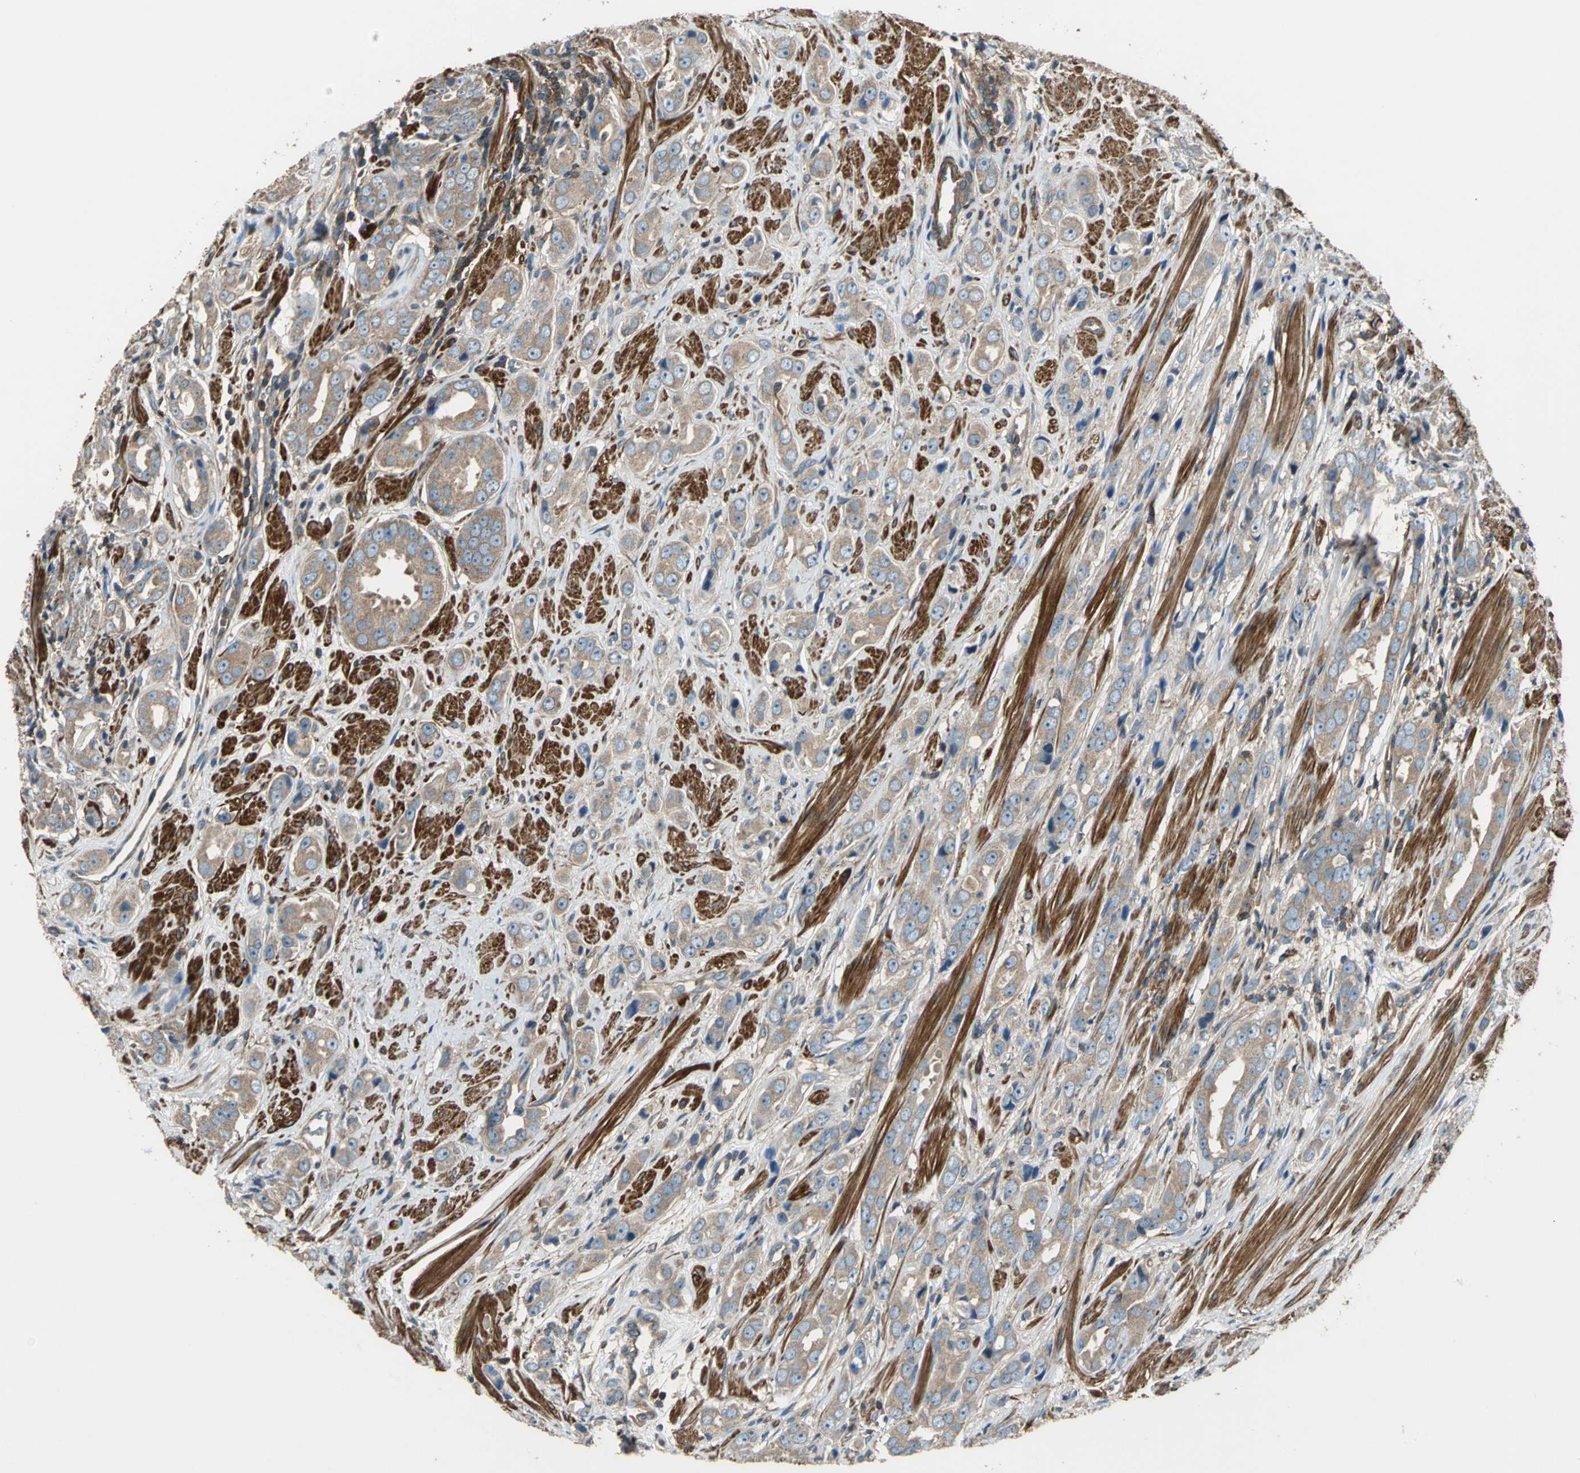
{"staining": {"intensity": "moderate", "quantity": ">75%", "location": "cytoplasmic/membranous"}, "tissue": "prostate cancer", "cell_type": "Tumor cells", "image_type": "cancer", "snomed": [{"axis": "morphology", "description": "Adenocarcinoma, Medium grade"}, {"axis": "topography", "description": "Prostate"}], "caption": "Brown immunohistochemical staining in human prostate cancer (adenocarcinoma (medium-grade)) exhibits moderate cytoplasmic/membranous positivity in about >75% of tumor cells. (DAB IHC with brightfield microscopy, high magnification).", "gene": "PARVA", "patient": {"sex": "male", "age": 53}}